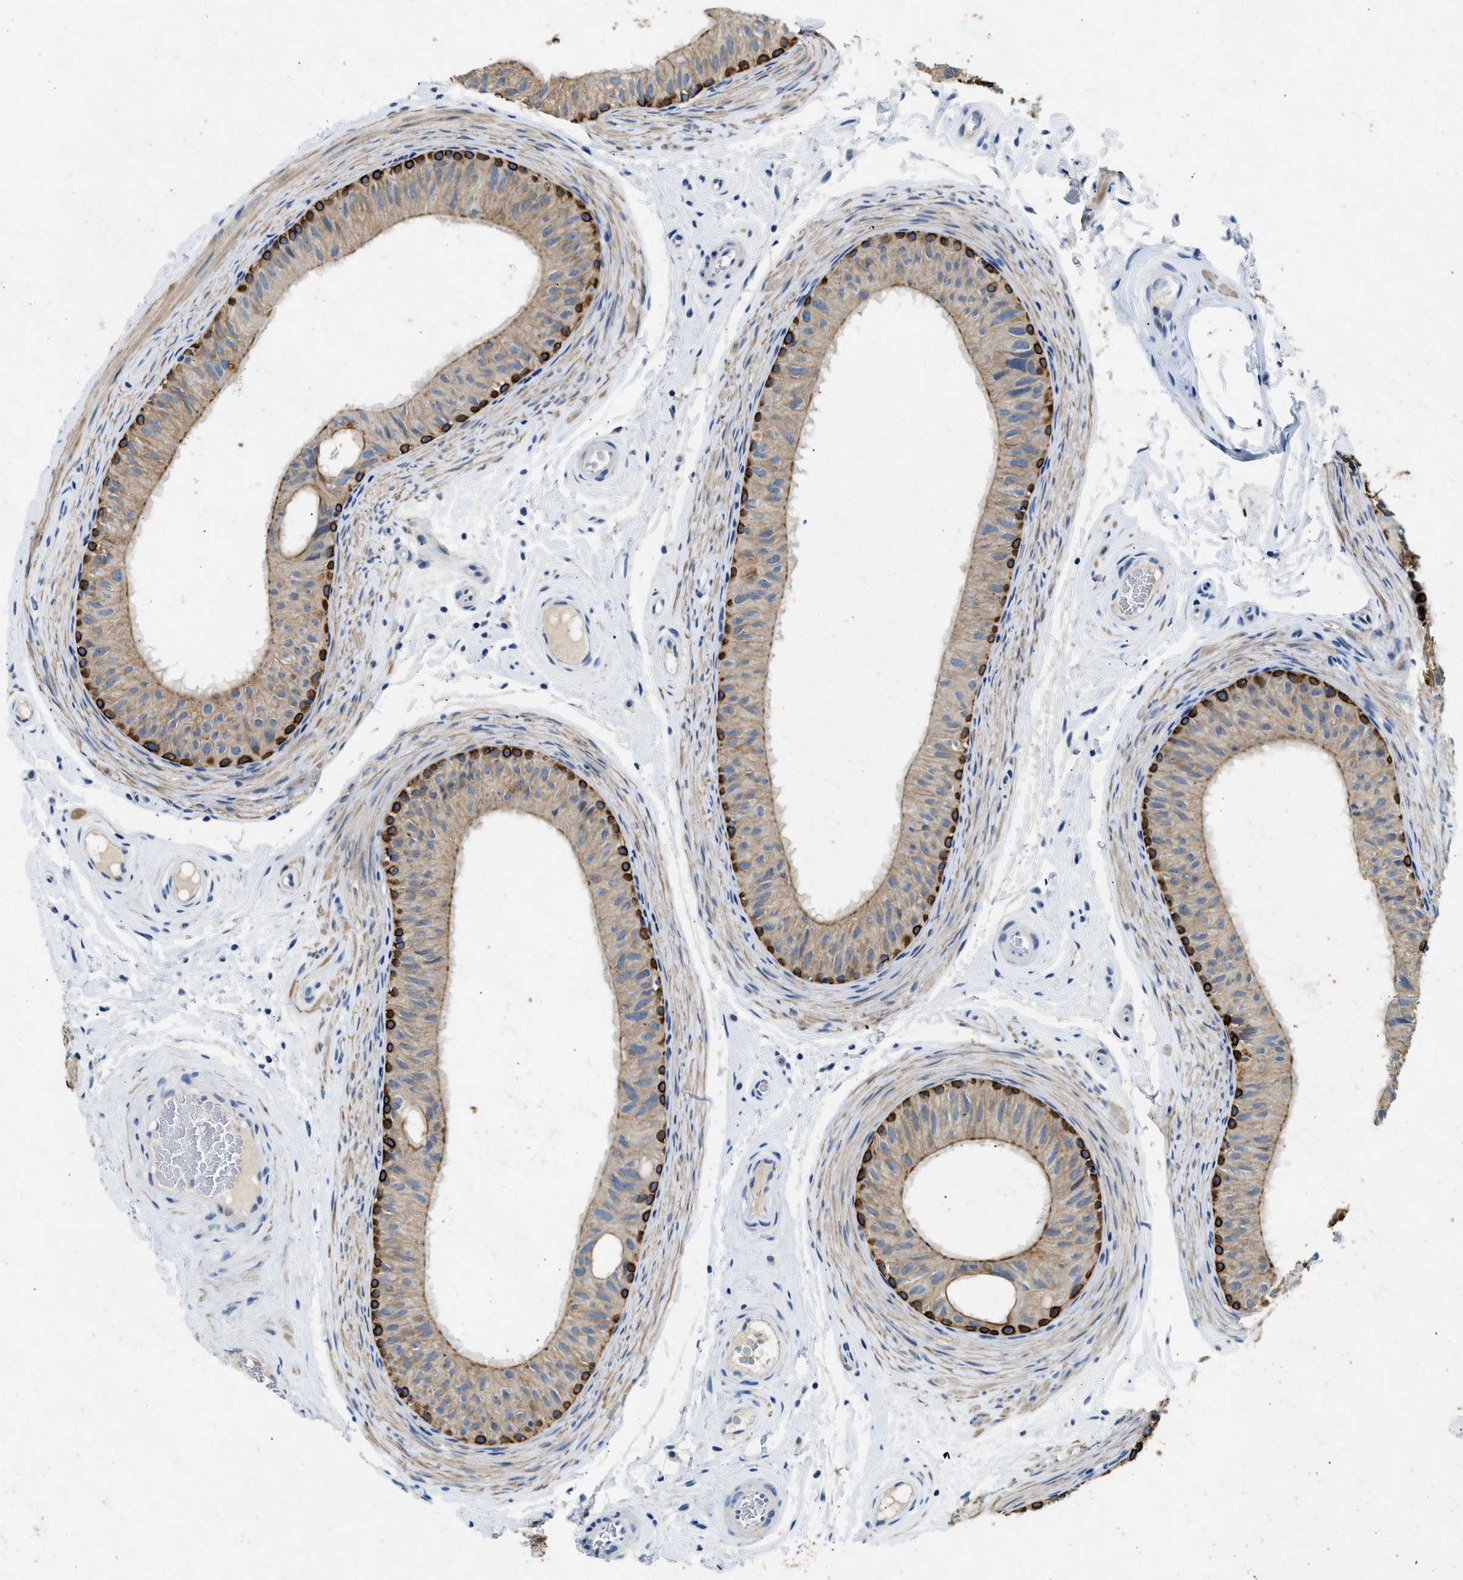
{"staining": {"intensity": "strong", "quantity": "25%-75%", "location": "cytoplasmic/membranous"}, "tissue": "epididymis", "cell_type": "Glandular cells", "image_type": "normal", "snomed": [{"axis": "morphology", "description": "Normal tissue, NOS"}, {"axis": "topography", "description": "Epididymis"}], "caption": "Immunohistochemical staining of normal epididymis demonstrates high levels of strong cytoplasmic/membranous positivity in approximately 25%-75% of glandular cells. (DAB = brown stain, brightfield microscopy at high magnification).", "gene": "CFAP20", "patient": {"sex": "male", "age": 34}}